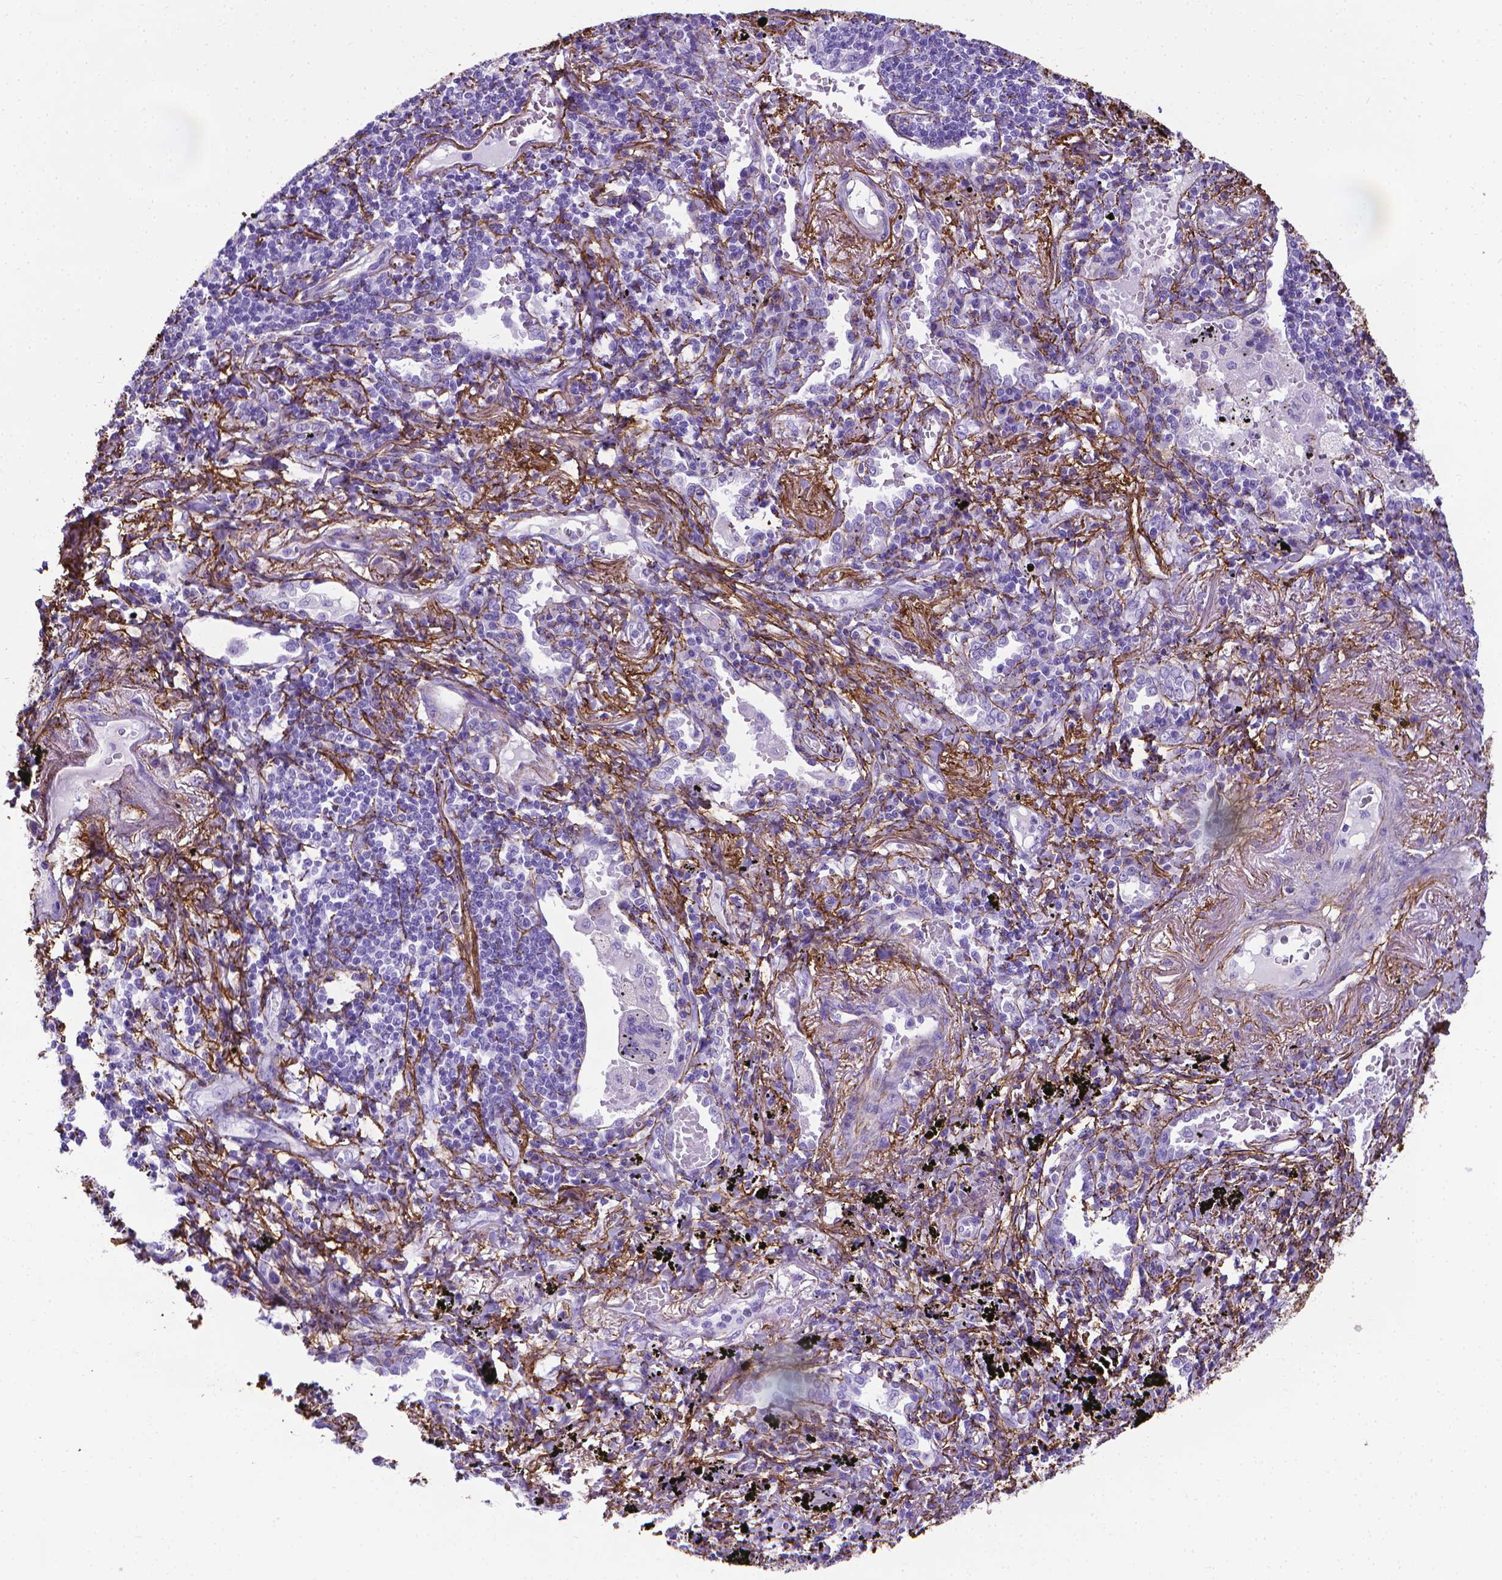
{"staining": {"intensity": "negative", "quantity": "none", "location": "none"}, "tissue": "lung cancer", "cell_type": "Tumor cells", "image_type": "cancer", "snomed": [{"axis": "morphology", "description": "Squamous cell carcinoma, NOS"}, {"axis": "topography", "description": "Lung"}], "caption": "Immunohistochemistry (IHC) image of human lung cancer stained for a protein (brown), which shows no expression in tumor cells.", "gene": "MFAP2", "patient": {"sex": "male", "age": 78}}